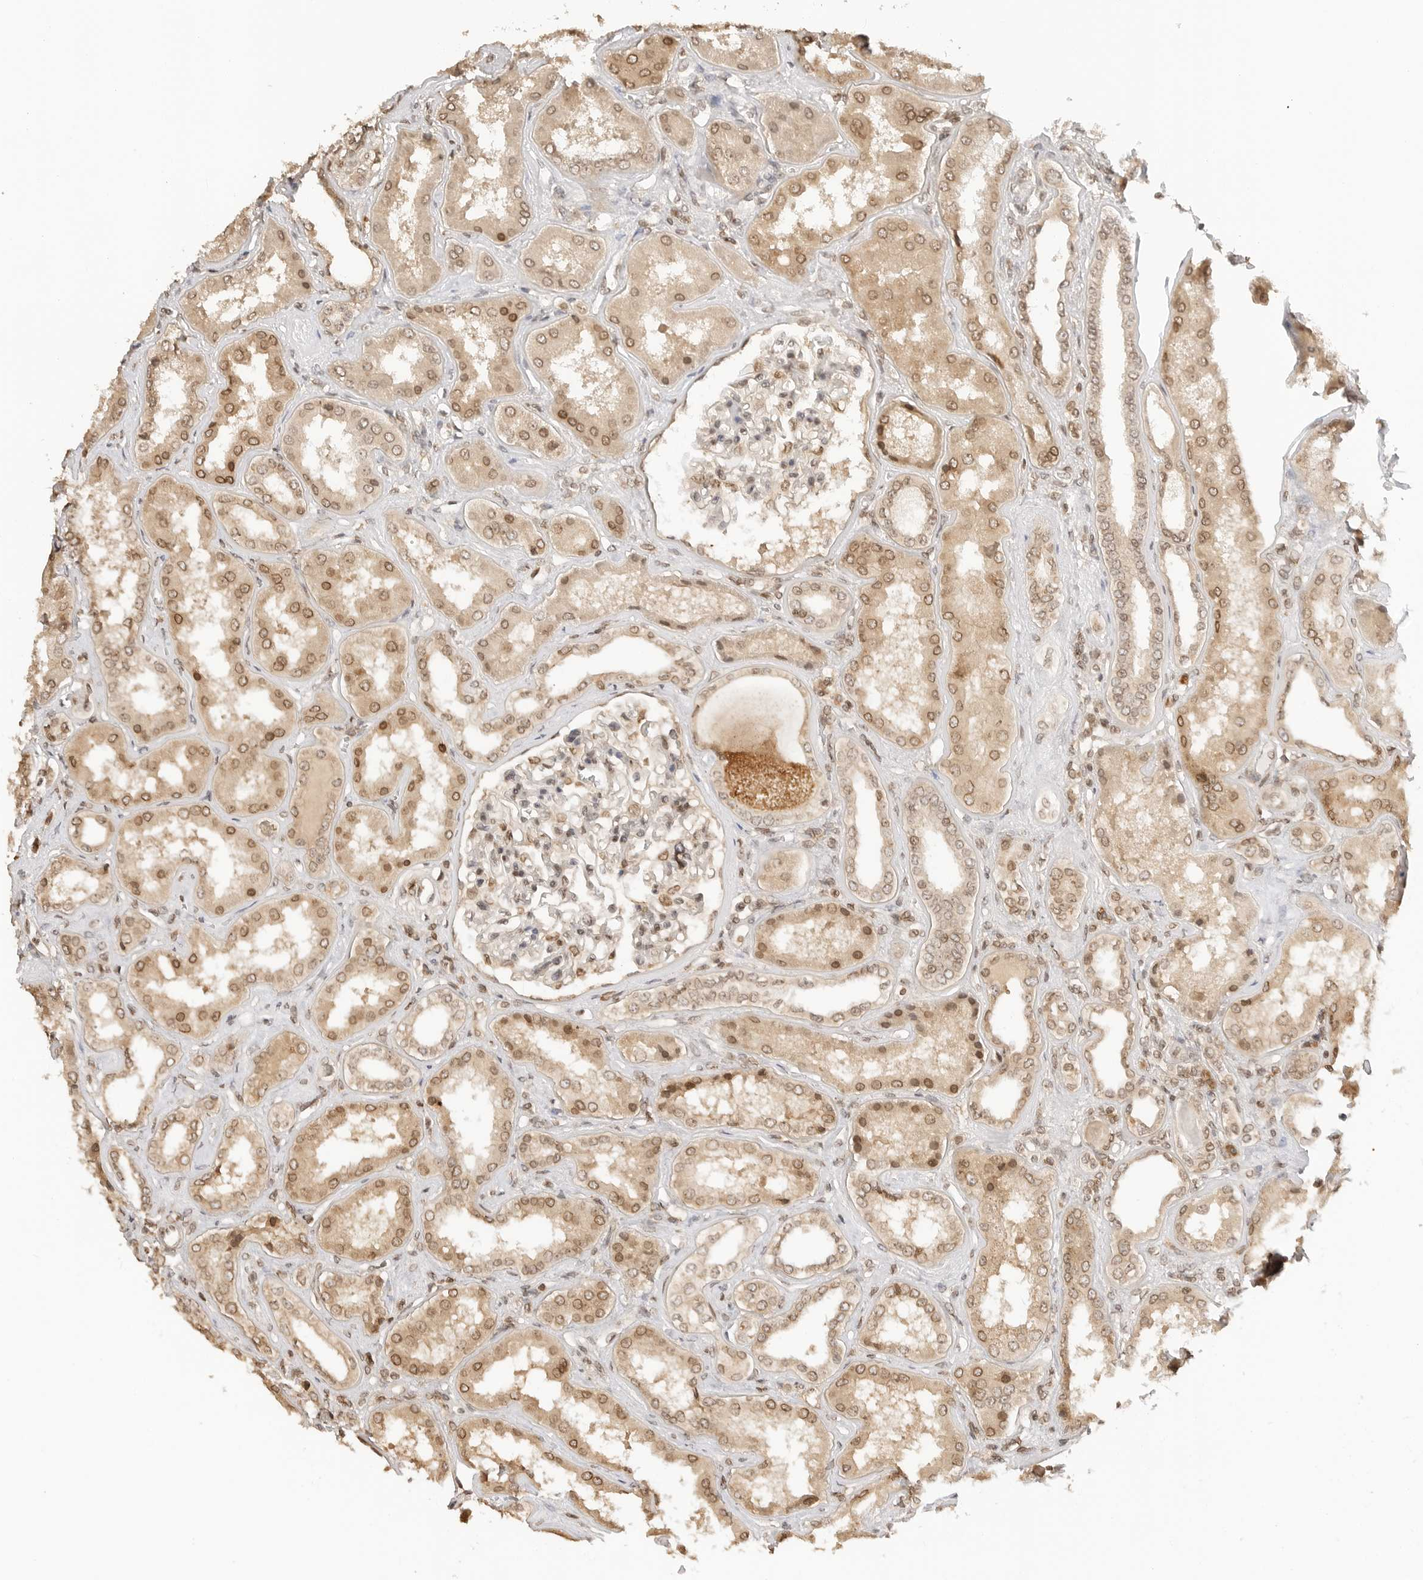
{"staining": {"intensity": "moderate", "quantity": ">75%", "location": "cytoplasmic/membranous,nuclear"}, "tissue": "kidney", "cell_type": "Cells in glomeruli", "image_type": "normal", "snomed": [{"axis": "morphology", "description": "Normal tissue, NOS"}, {"axis": "topography", "description": "Kidney"}], "caption": "An image showing moderate cytoplasmic/membranous,nuclear staining in about >75% of cells in glomeruli in normal kidney, as visualized by brown immunohistochemical staining.", "gene": "POLH", "patient": {"sex": "female", "age": 56}}